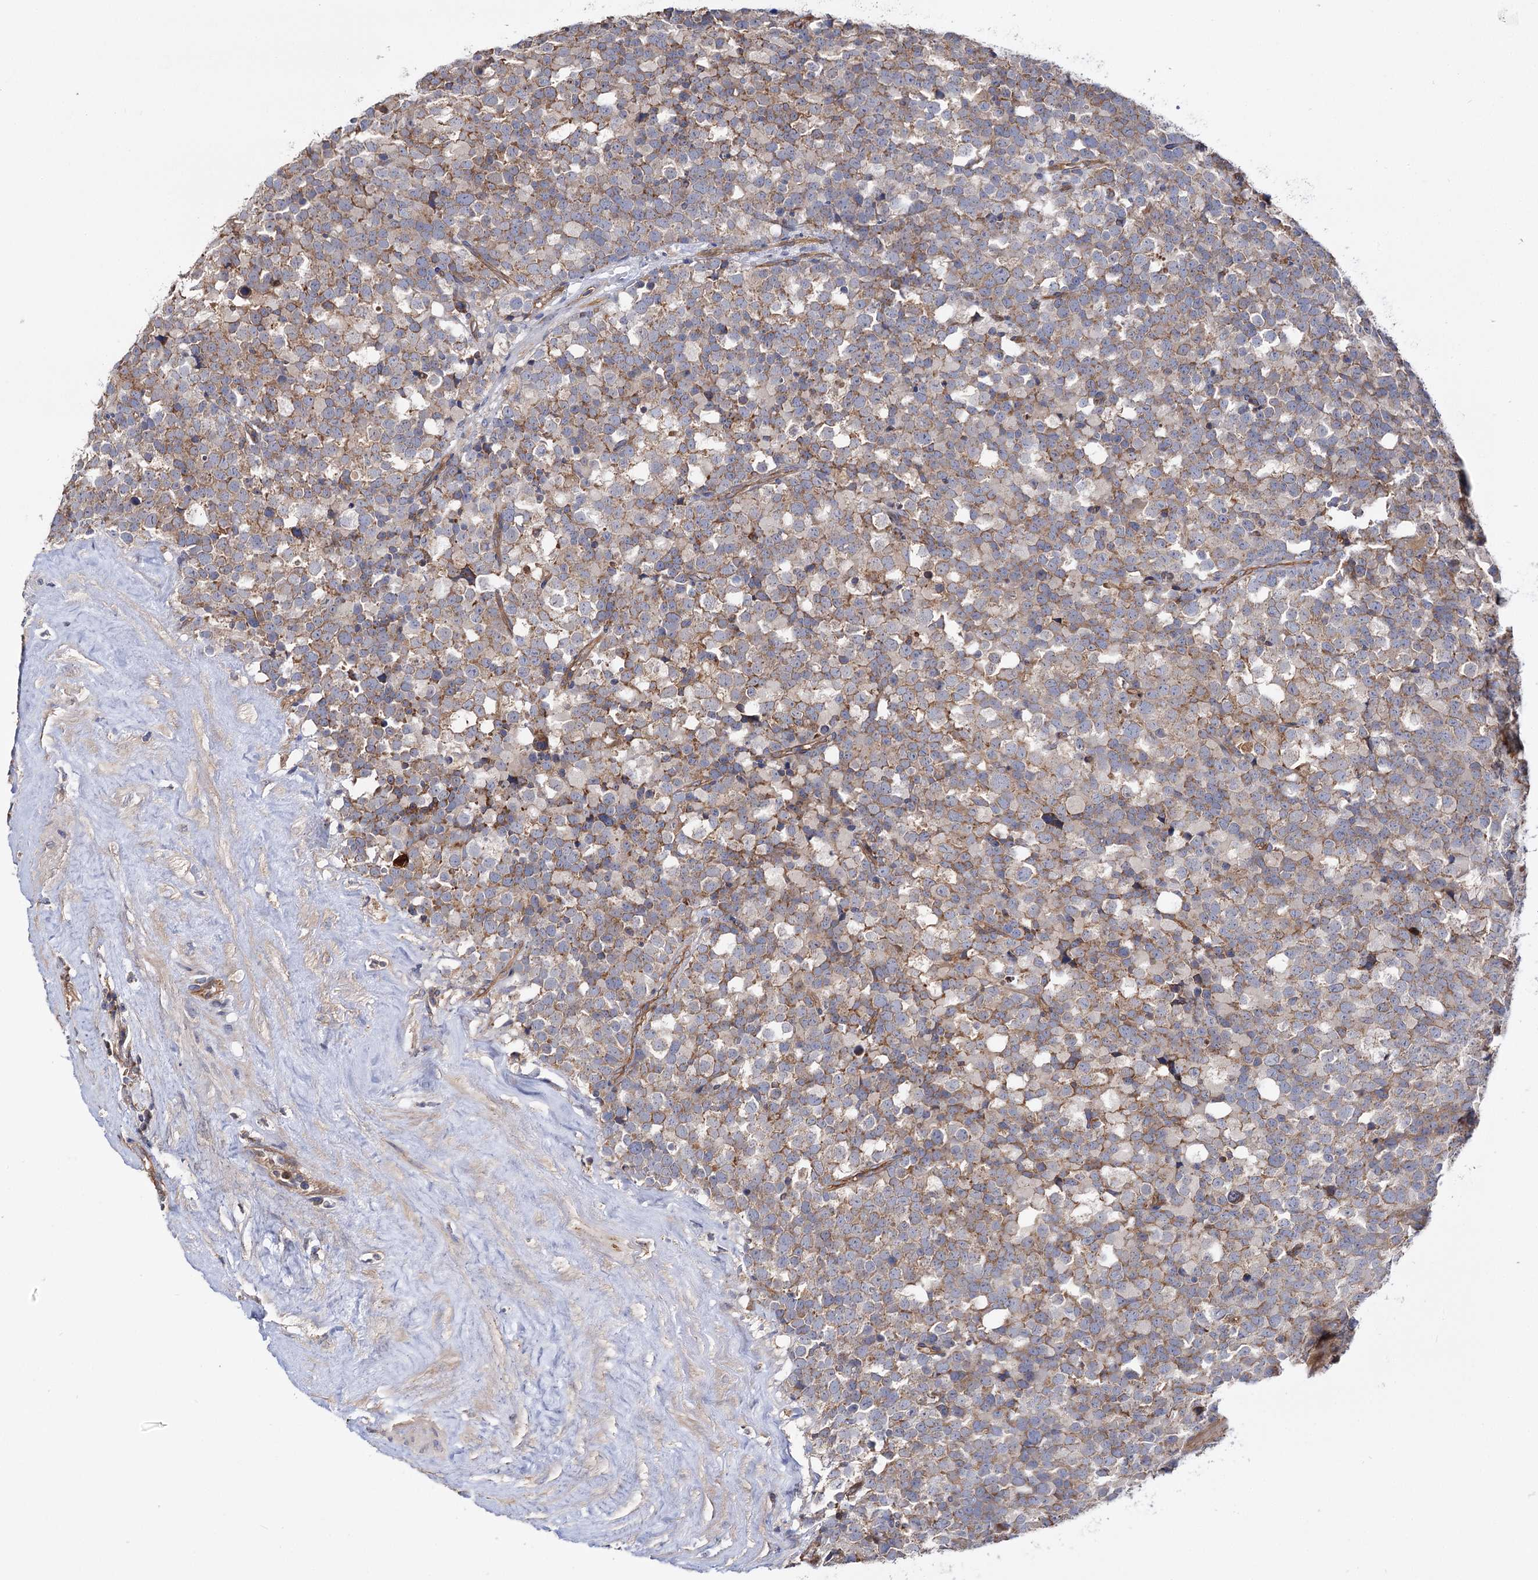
{"staining": {"intensity": "moderate", "quantity": ">75%", "location": "cytoplasmic/membranous"}, "tissue": "testis cancer", "cell_type": "Tumor cells", "image_type": "cancer", "snomed": [{"axis": "morphology", "description": "Seminoma, NOS"}, {"axis": "topography", "description": "Testis"}], "caption": "Testis cancer (seminoma) tissue reveals moderate cytoplasmic/membranous staining in approximately >75% of tumor cells, visualized by immunohistochemistry.", "gene": "IDI1", "patient": {"sex": "male", "age": 71}}